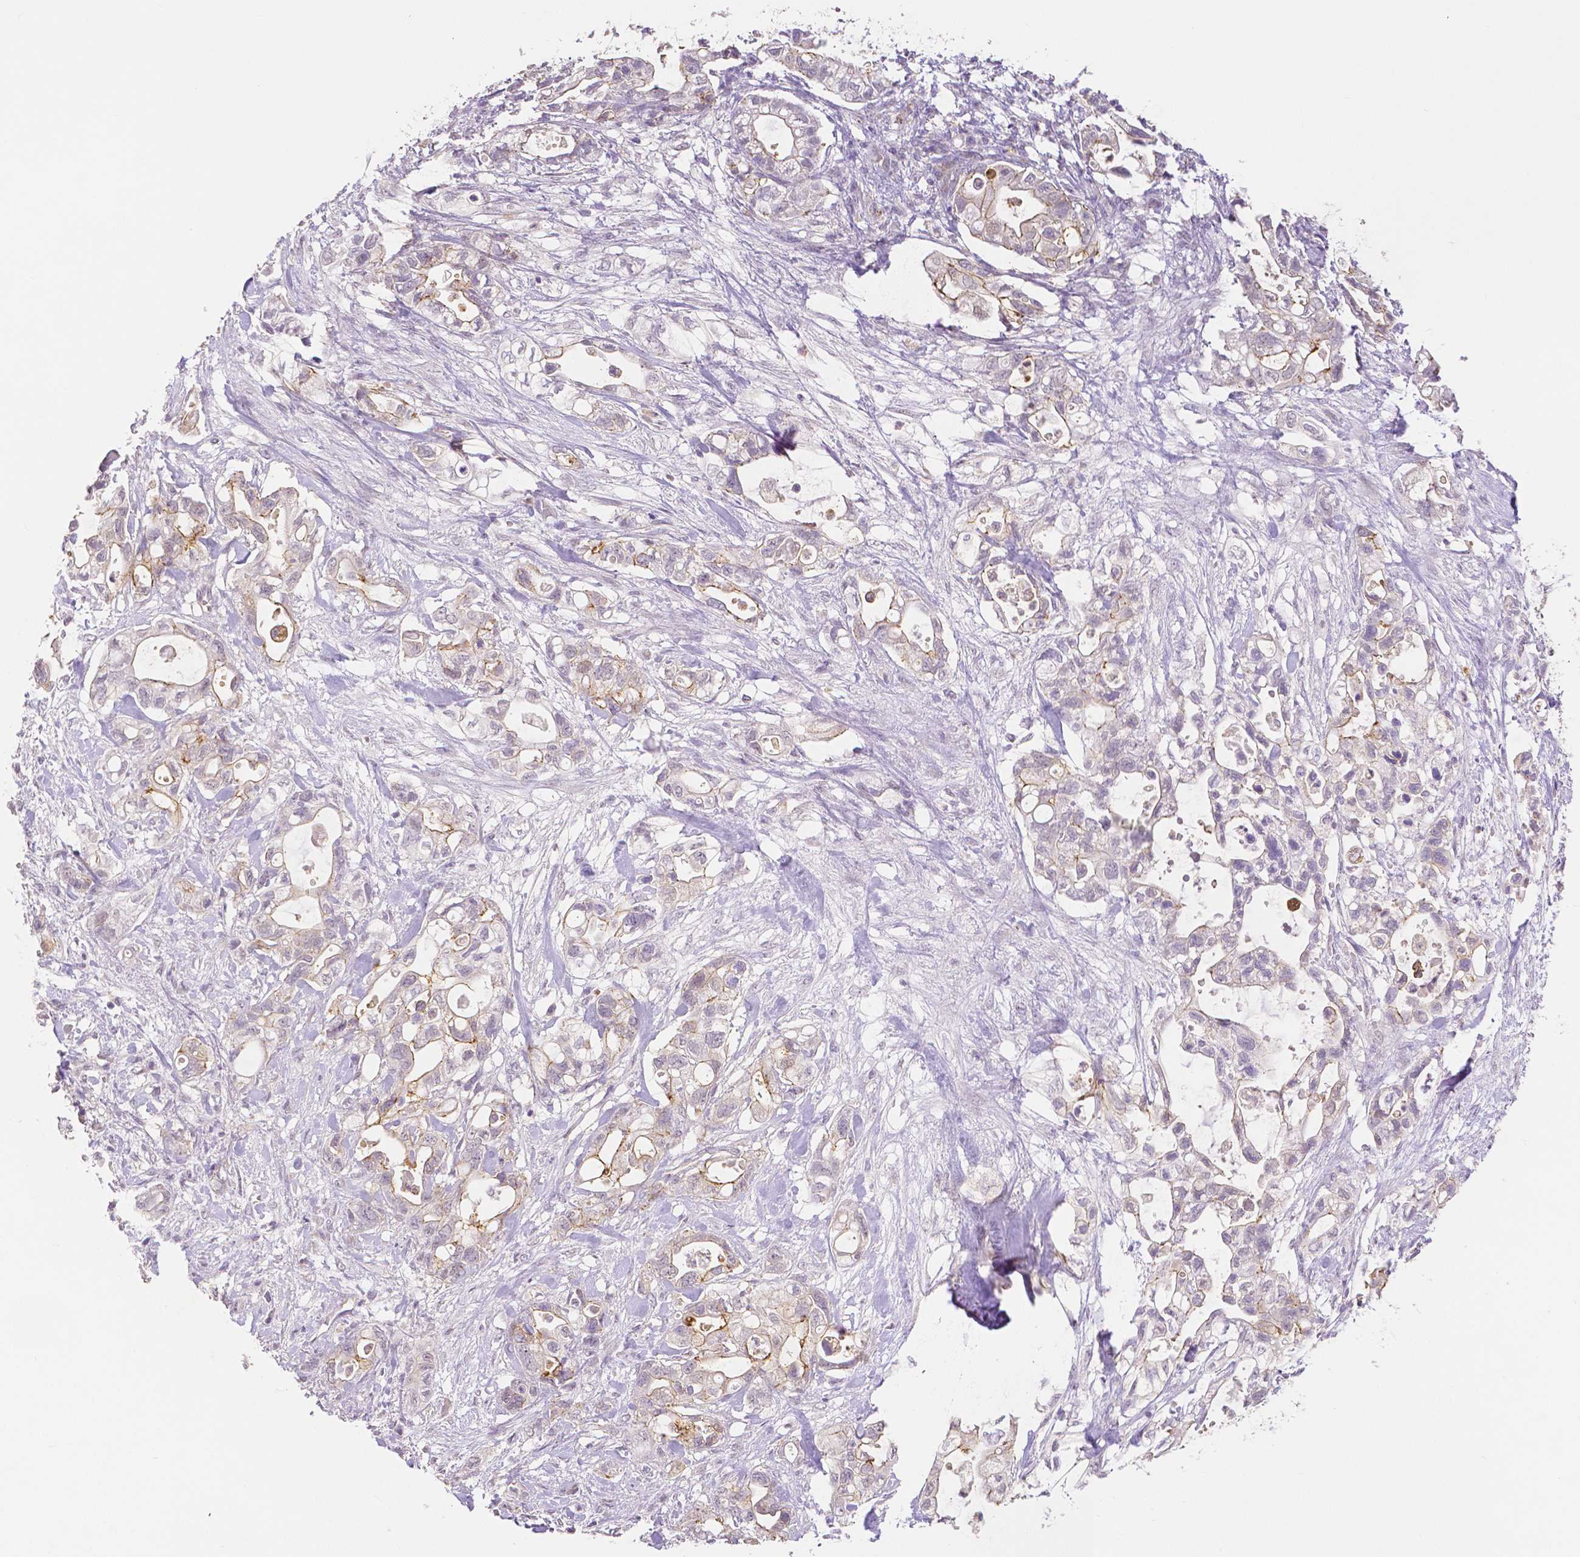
{"staining": {"intensity": "moderate", "quantity": "25%-75%", "location": "cytoplasmic/membranous"}, "tissue": "pancreatic cancer", "cell_type": "Tumor cells", "image_type": "cancer", "snomed": [{"axis": "morphology", "description": "Adenocarcinoma, NOS"}, {"axis": "topography", "description": "Pancreas"}], "caption": "Immunohistochemical staining of human pancreatic cancer (adenocarcinoma) demonstrates moderate cytoplasmic/membranous protein staining in about 25%-75% of tumor cells. (DAB (3,3'-diaminobenzidine) IHC with brightfield microscopy, high magnification).", "gene": "OCLN", "patient": {"sex": "female", "age": 72}}